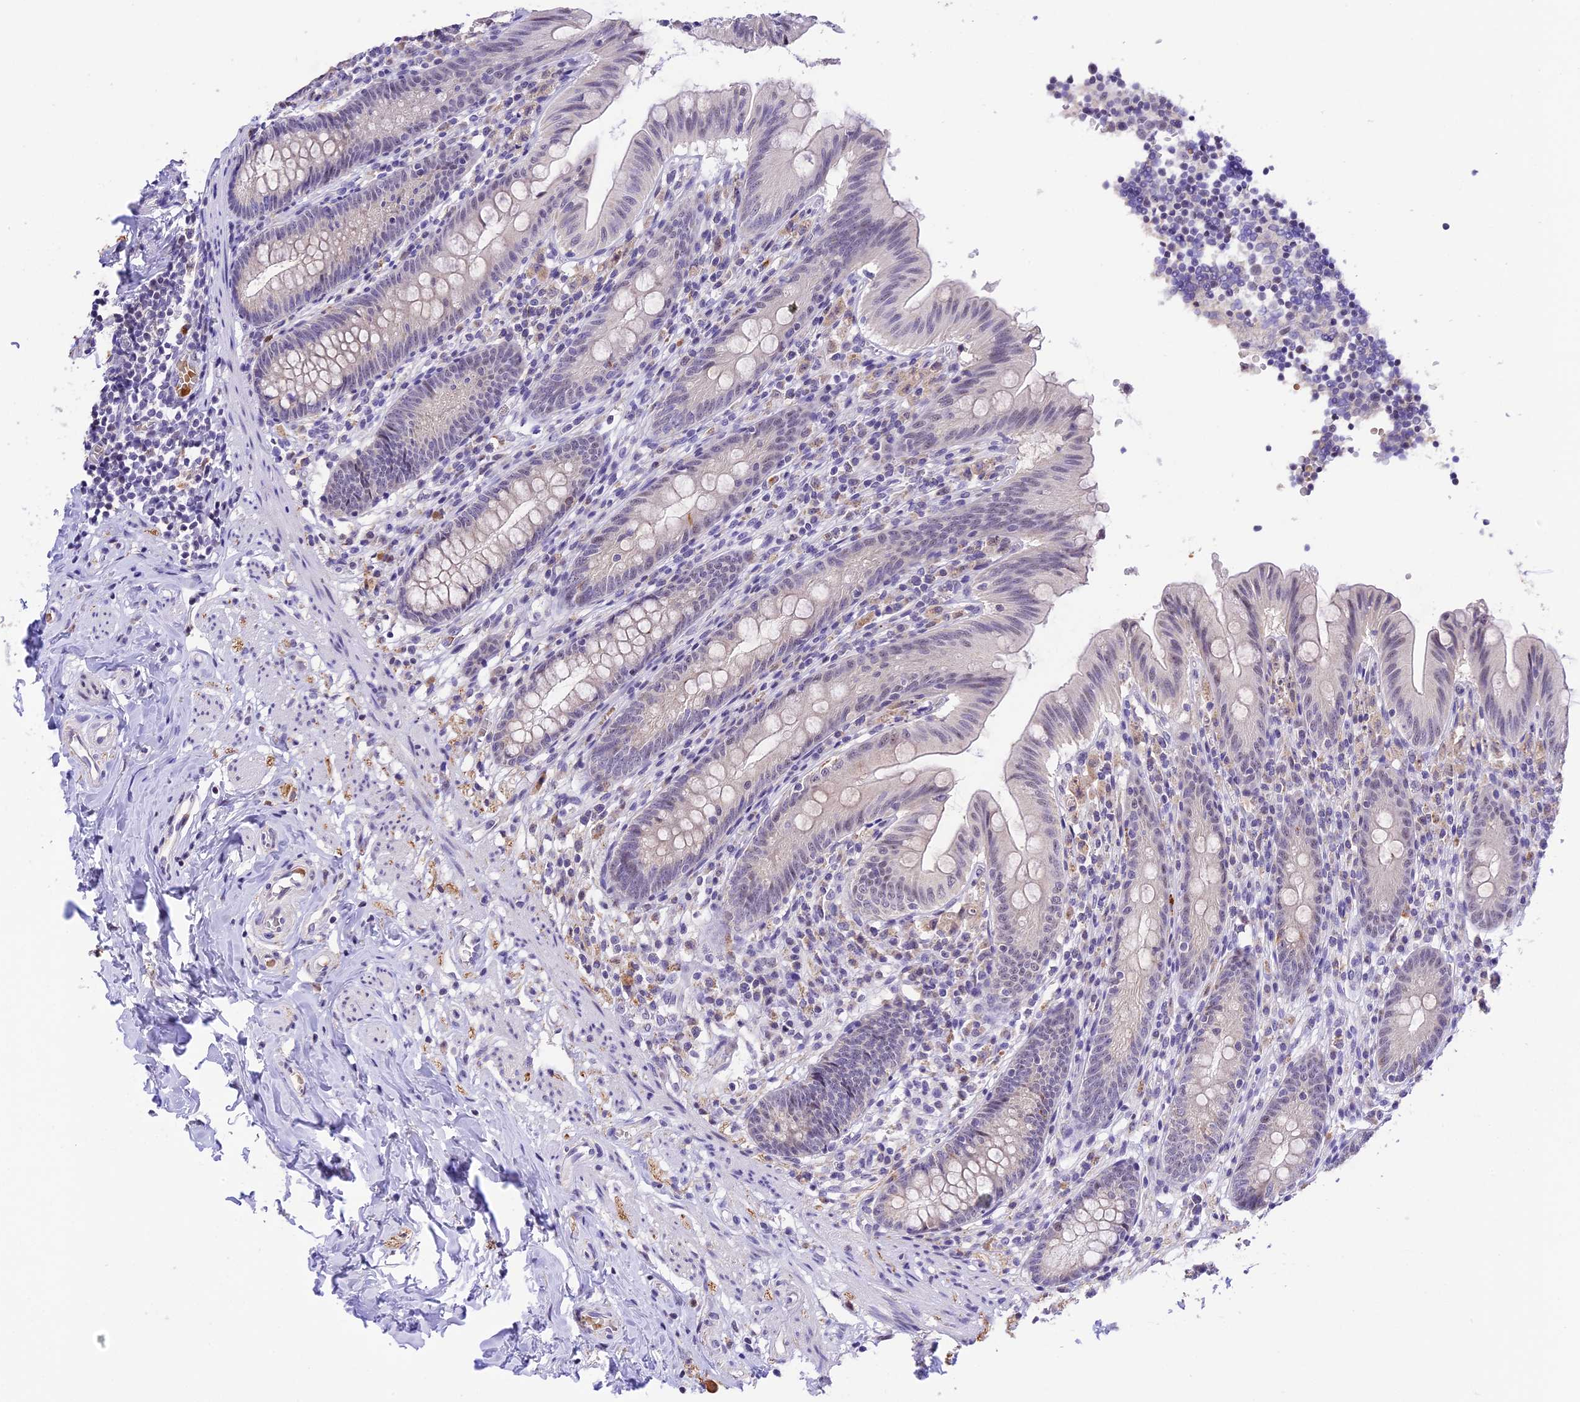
{"staining": {"intensity": "negative", "quantity": "none", "location": "none"}, "tissue": "appendix", "cell_type": "Glandular cells", "image_type": "normal", "snomed": [{"axis": "morphology", "description": "Normal tissue, NOS"}, {"axis": "topography", "description": "Appendix"}], "caption": "An IHC photomicrograph of benign appendix is shown. There is no staining in glandular cells of appendix. Nuclei are stained in blue.", "gene": "AHSP", "patient": {"sex": "male", "age": 55}}